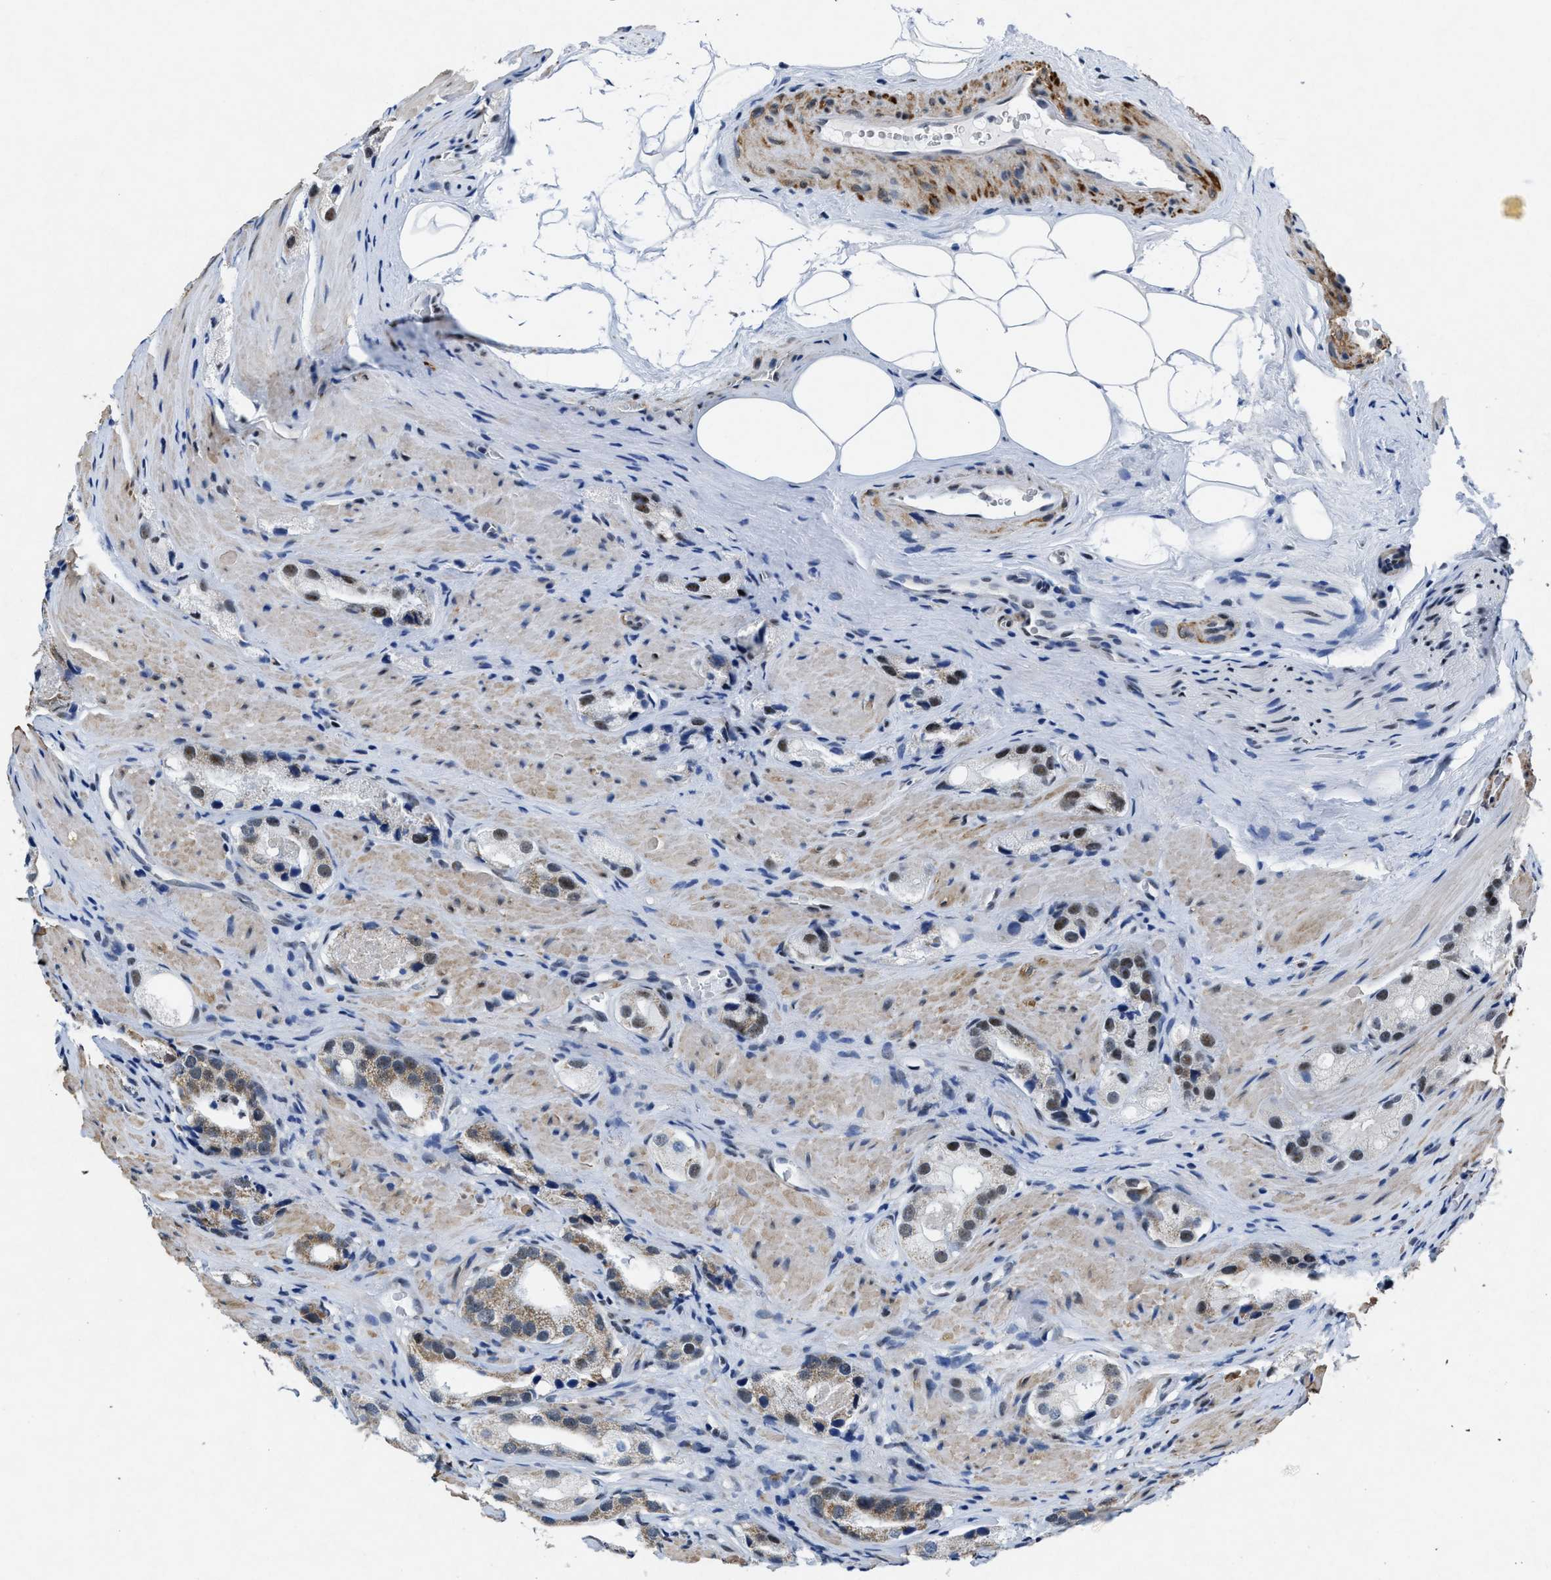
{"staining": {"intensity": "weak", "quantity": "25%-75%", "location": "cytoplasmic/membranous,nuclear"}, "tissue": "prostate cancer", "cell_type": "Tumor cells", "image_type": "cancer", "snomed": [{"axis": "morphology", "description": "Adenocarcinoma, High grade"}, {"axis": "topography", "description": "Prostate"}], "caption": "Immunohistochemistry (IHC) image of neoplastic tissue: human prostate cancer stained using IHC shows low levels of weak protein expression localized specifically in the cytoplasmic/membranous and nuclear of tumor cells, appearing as a cytoplasmic/membranous and nuclear brown color.", "gene": "ID3", "patient": {"sex": "male", "age": 63}}